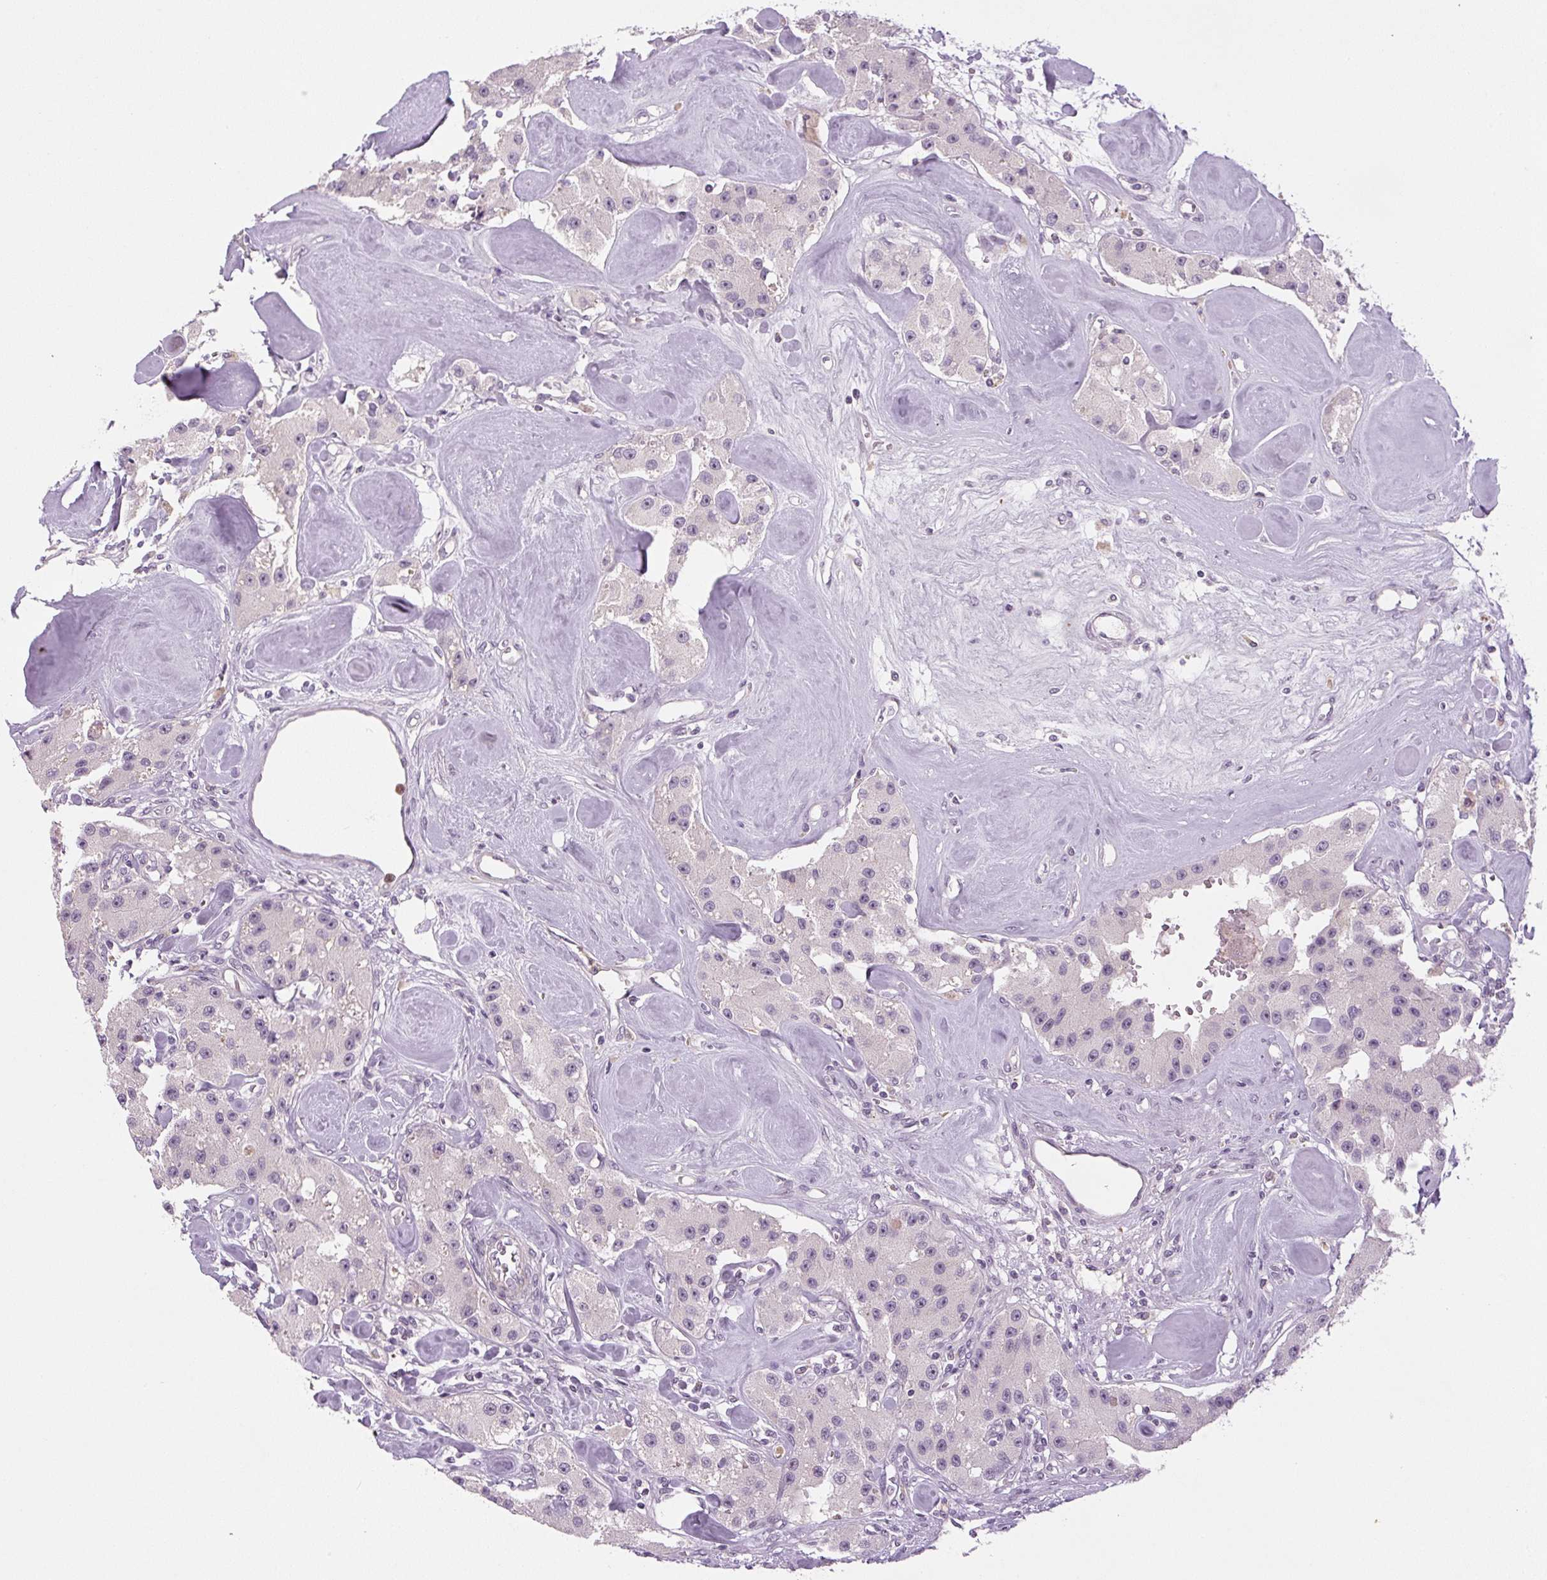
{"staining": {"intensity": "negative", "quantity": "none", "location": "none"}, "tissue": "carcinoid", "cell_type": "Tumor cells", "image_type": "cancer", "snomed": [{"axis": "morphology", "description": "Carcinoid, malignant, NOS"}, {"axis": "topography", "description": "Pancreas"}], "caption": "A high-resolution micrograph shows immunohistochemistry staining of carcinoid, which exhibits no significant expression in tumor cells.", "gene": "SGF29", "patient": {"sex": "male", "age": 41}}